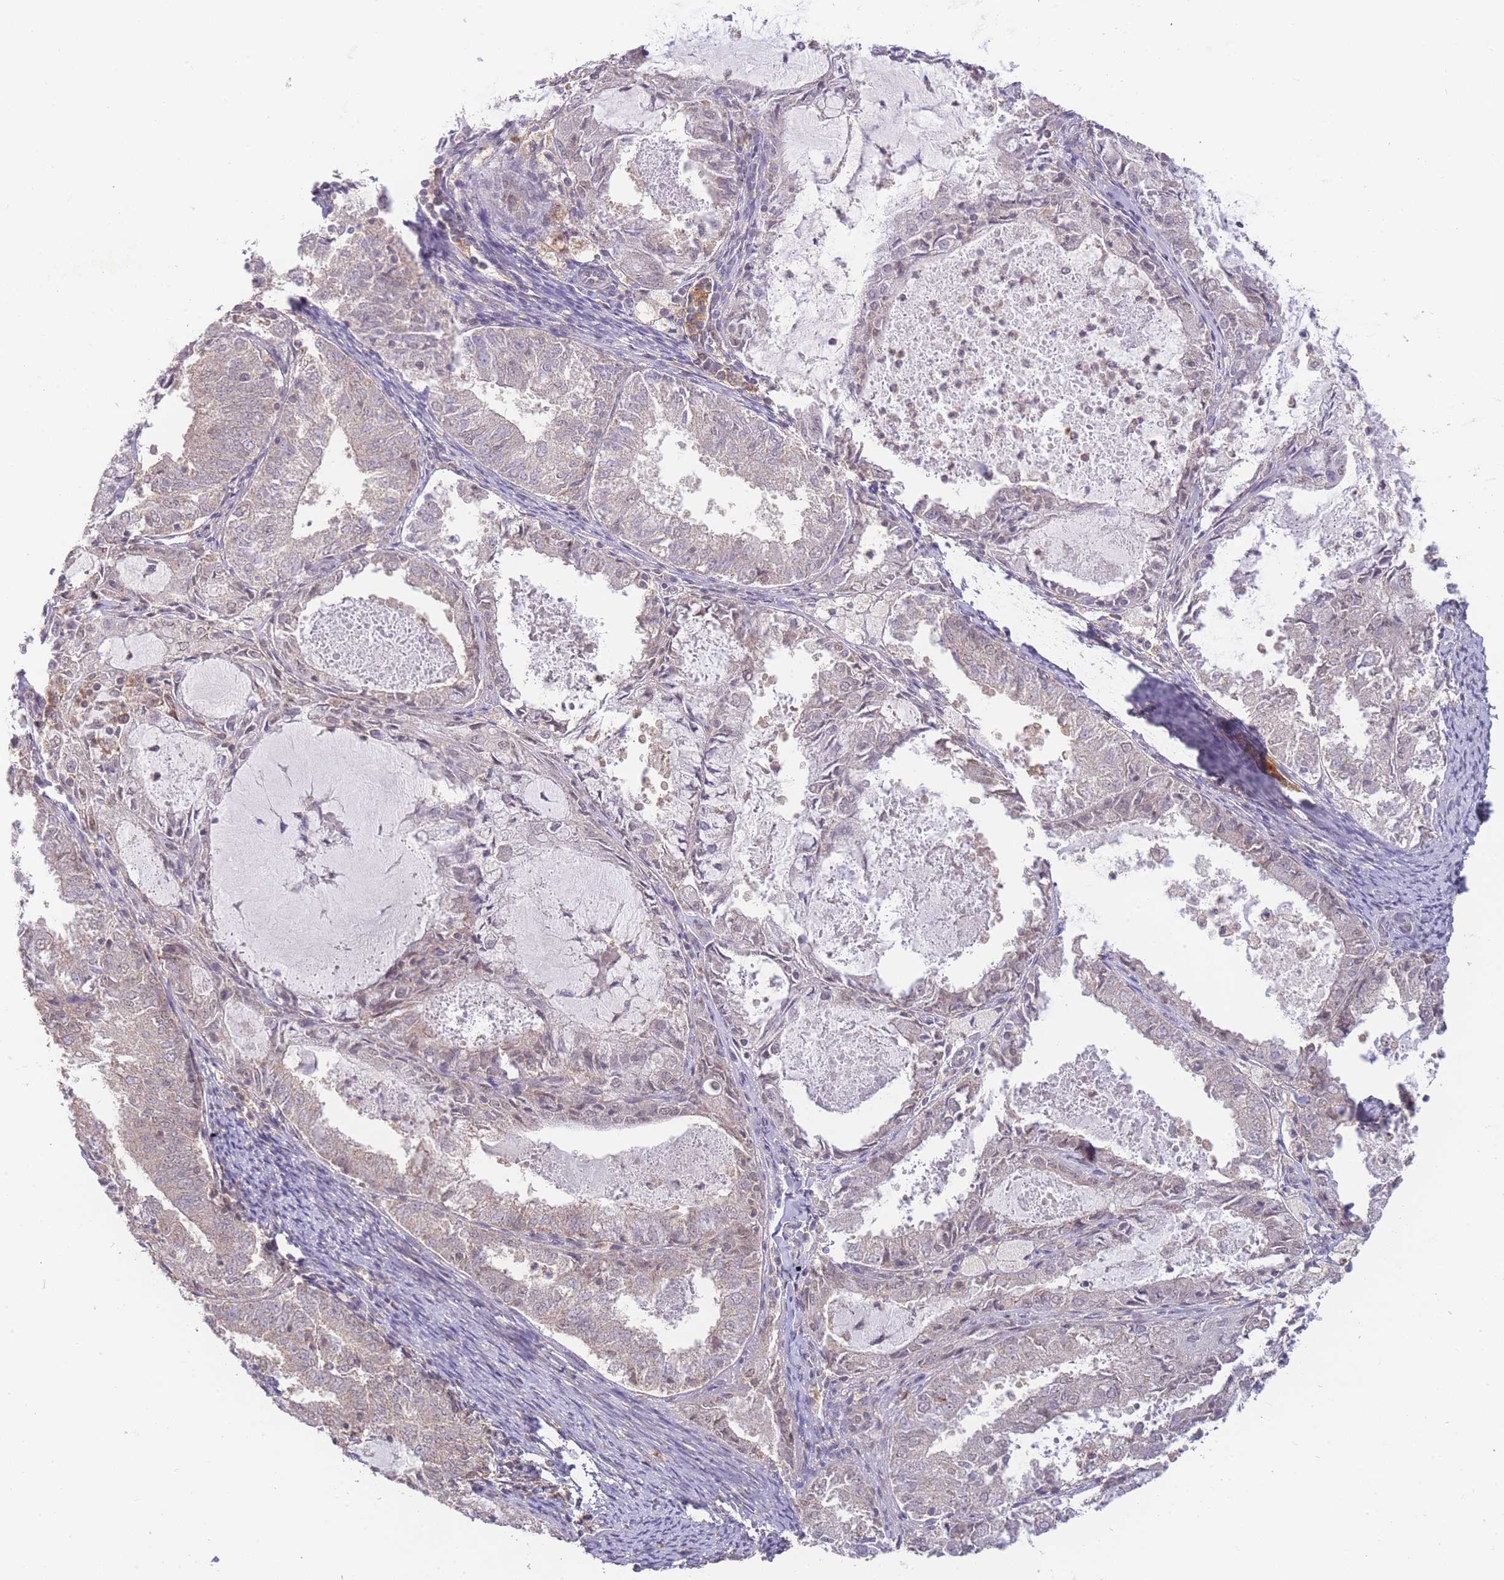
{"staining": {"intensity": "weak", "quantity": "<25%", "location": "nuclear"}, "tissue": "endometrial cancer", "cell_type": "Tumor cells", "image_type": "cancer", "snomed": [{"axis": "morphology", "description": "Adenocarcinoma, NOS"}, {"axis": "topography", "description": "Endometrium"}], "caption": "This is a photomicrograph of IHC staining of endometrial adenocarcinoma, which shows no positivity in tumor cells.", "gene": "RNF144B", "patient": {"sex": "female", "age": 57}}